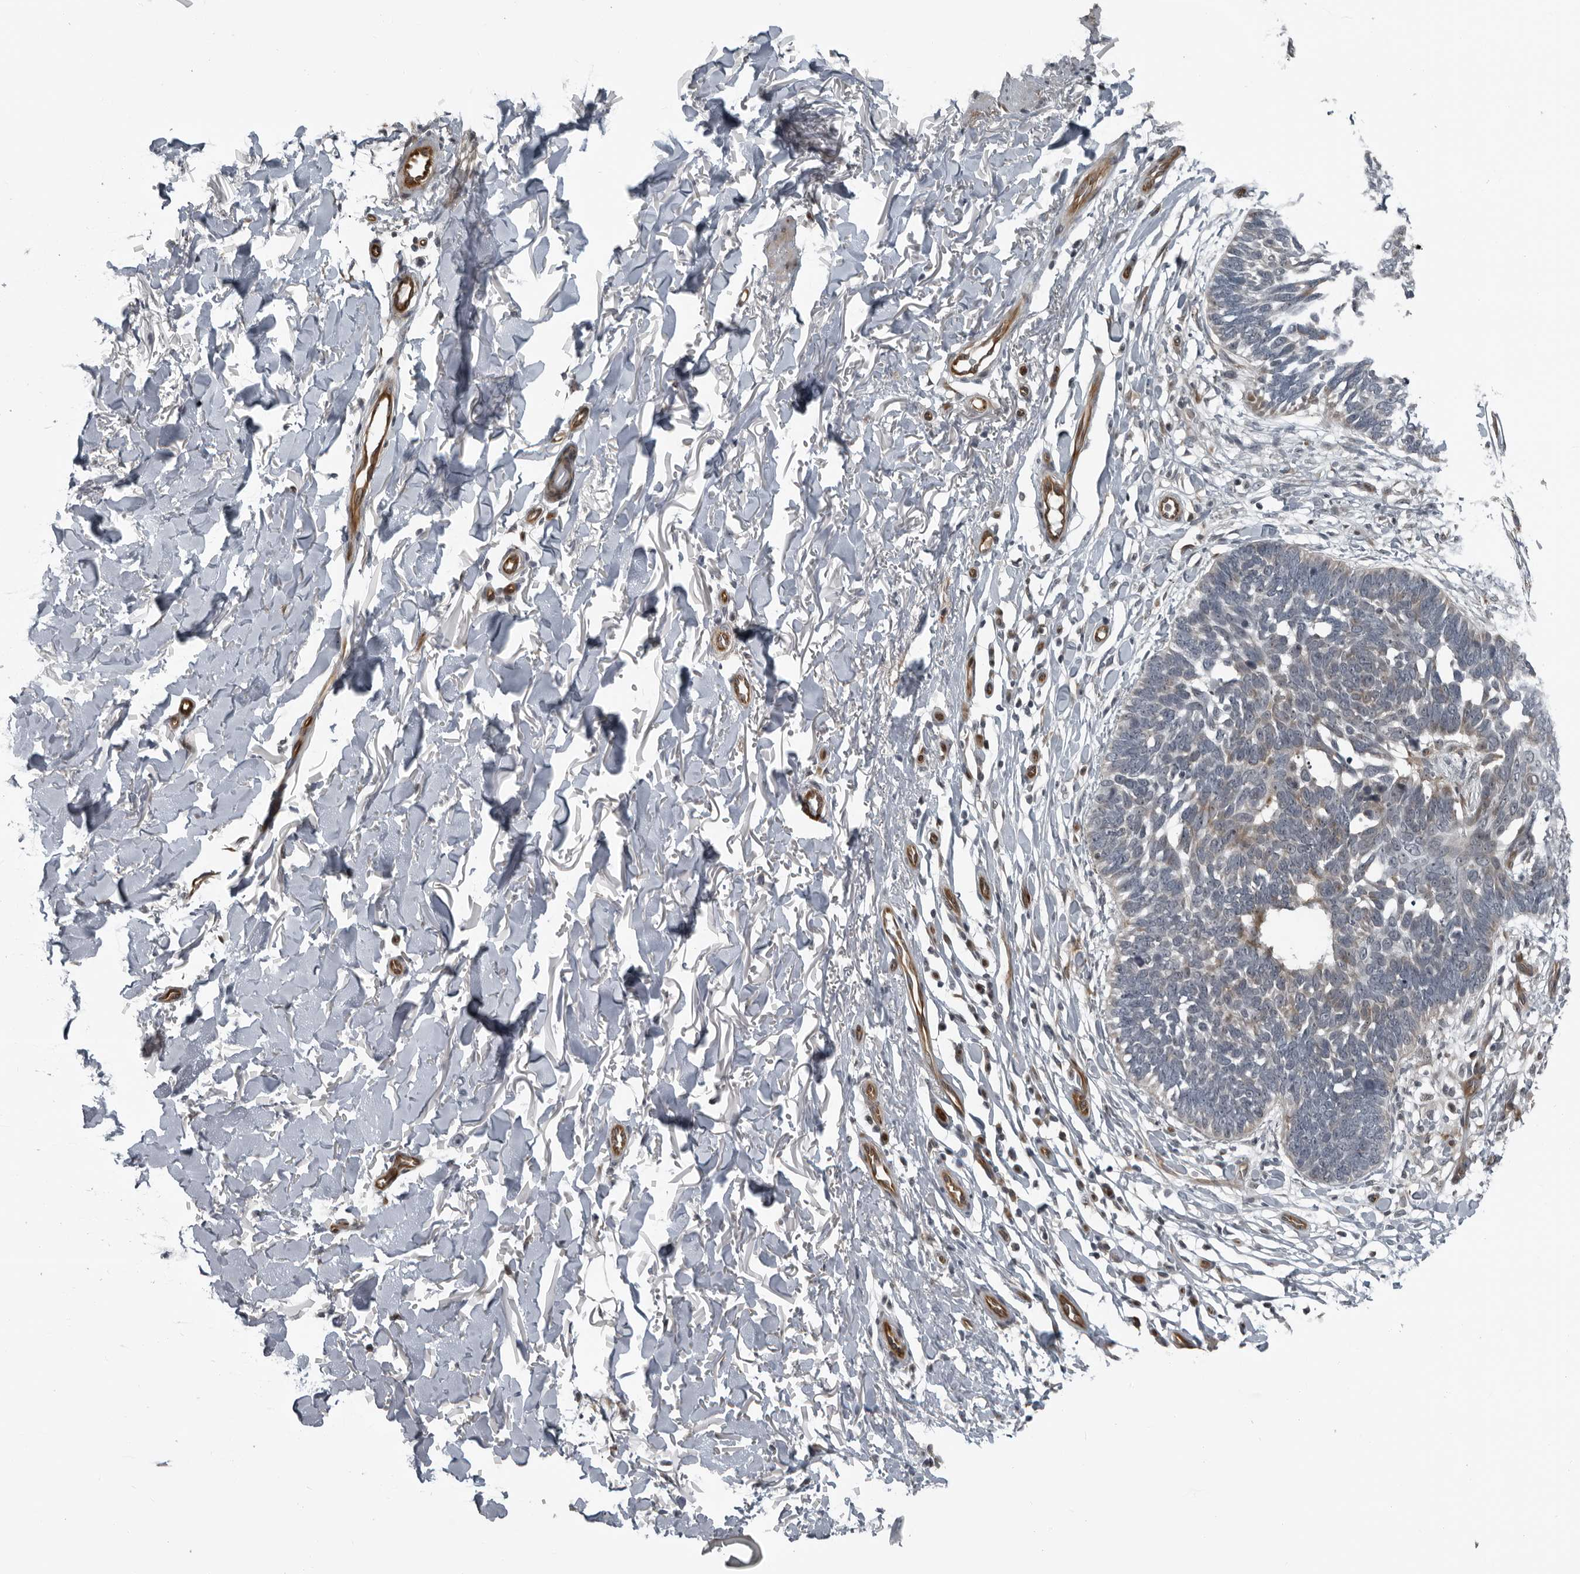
{"staining": {"intensity": "weak", "quantity": "25%-75%", "location": "cytoplasmic/membranous"}, "tissue": "skin cancer", "cell_type": "Tumor cells", "image_type": "cancer", "snomed": [{"axis": "morphology", "description": "Normal tissue, NOS"}, {"axis": "morphology", "description": "Basal cell carcinoma"}, {"axis": "topography", "description": "Skin"}], "caption": "DAB immunohistochemical staining of human basal cell carcinoma (skin) shows weak cytoplasmic/membranous protein staining in about 25%-75% of tumor cells. The staining was performed using DAB to visualize the protein expression in brown, while the nuclei were stained in blue with hematoxylin (Magnification: 20x).", "gene": "FAM102B", "patient": {"sex": "male", "age": 77}}